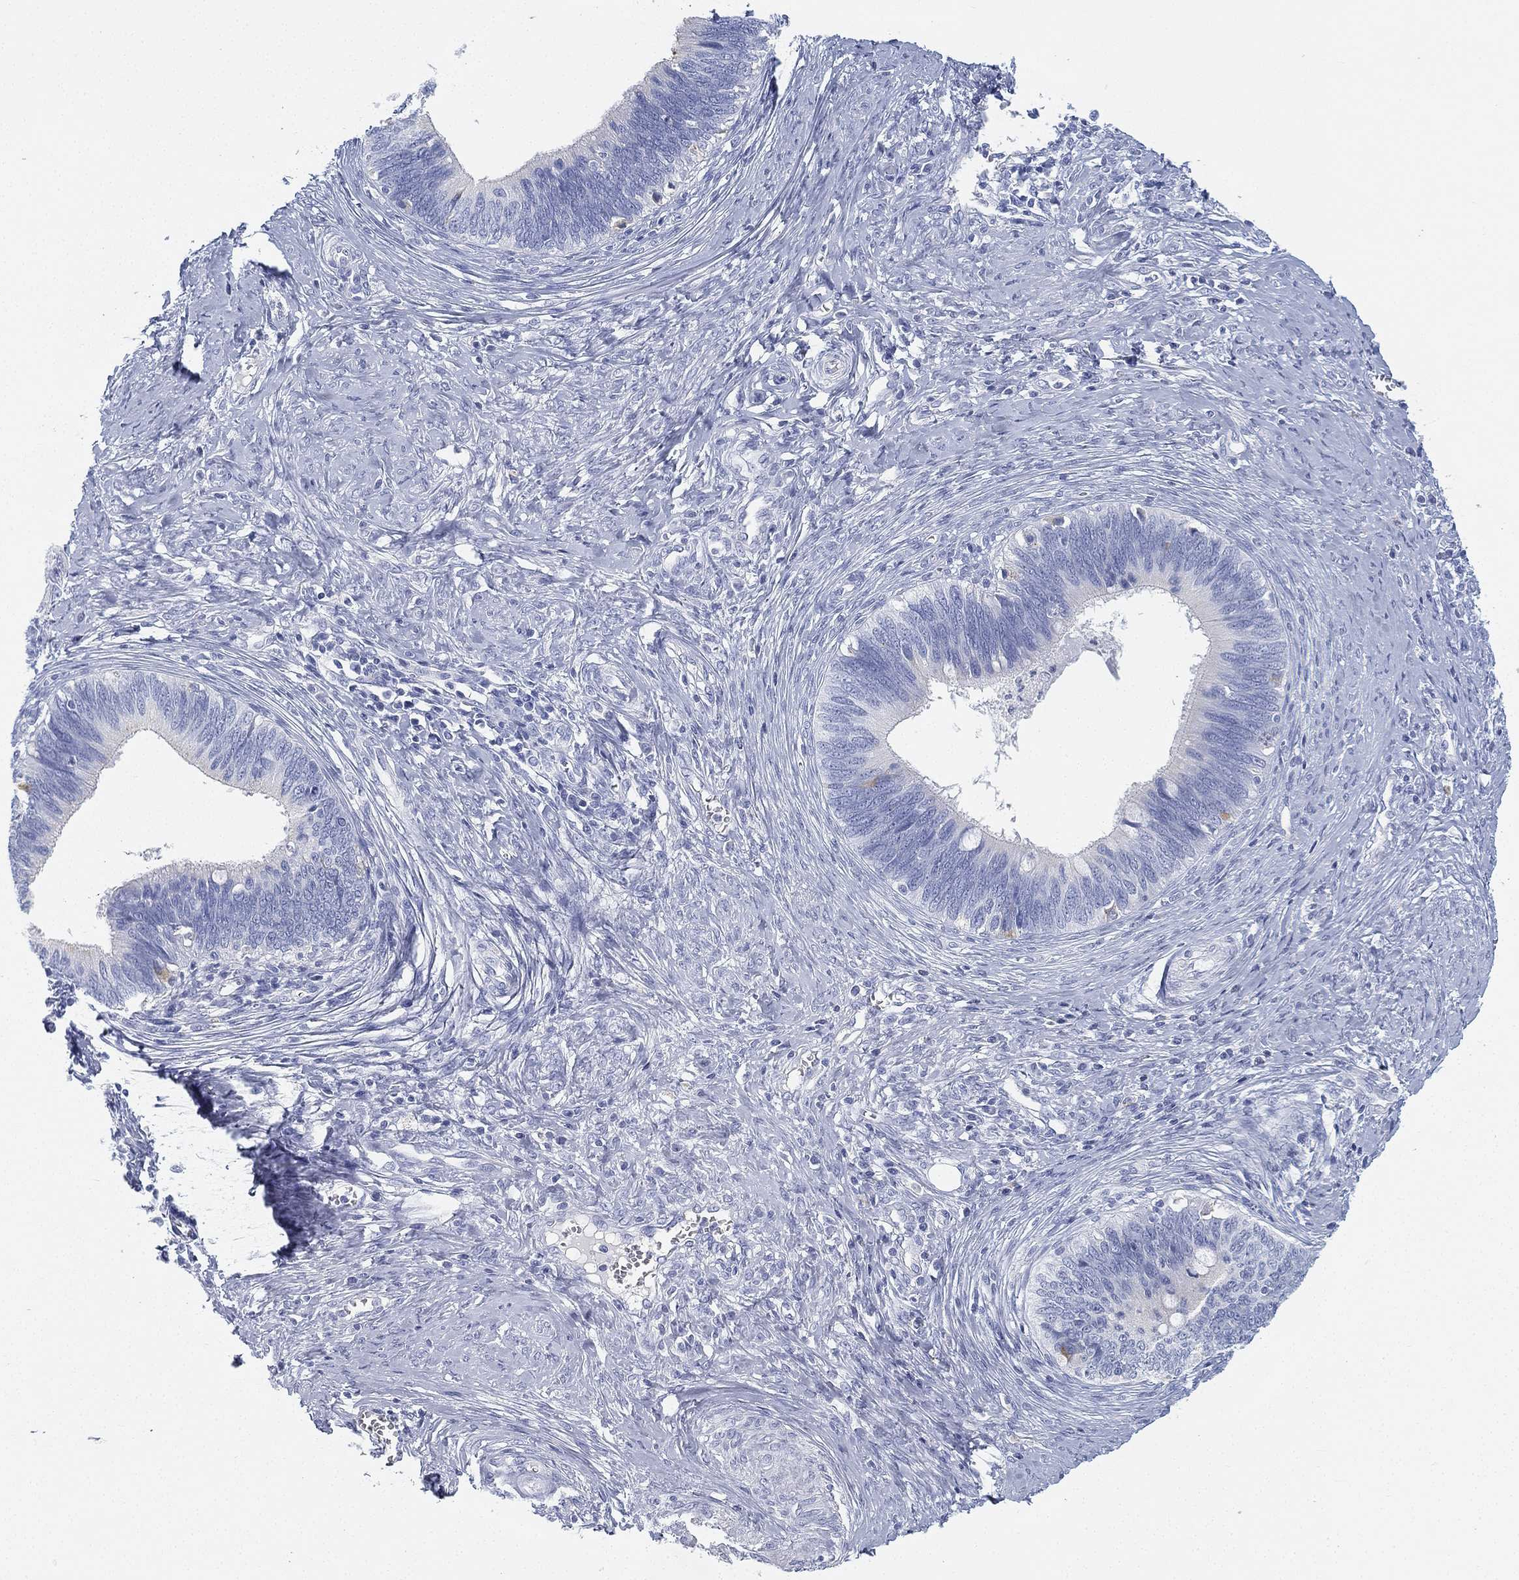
{"staining": {"intensity": "negative", "quantity": "none", "location": "none"}, "tissue": "cervical cancer", "cell_type": "Tumor cells", "image_type": "cancer", "snomed": [{"axis": "morphology", "description": "Adenocarcinoma, NOS"}, {"axis": "topography", "description": "Cervix"}], "caption": "Tumor cells are negative for brown protein staining in adenocarcinoma (cervical). (DAB immunohistochemistry (IHC) visualized using brightfield microscopy, high magnification).", "gene": "GPR61", "patient": {"sex": "female", "age": 42}}